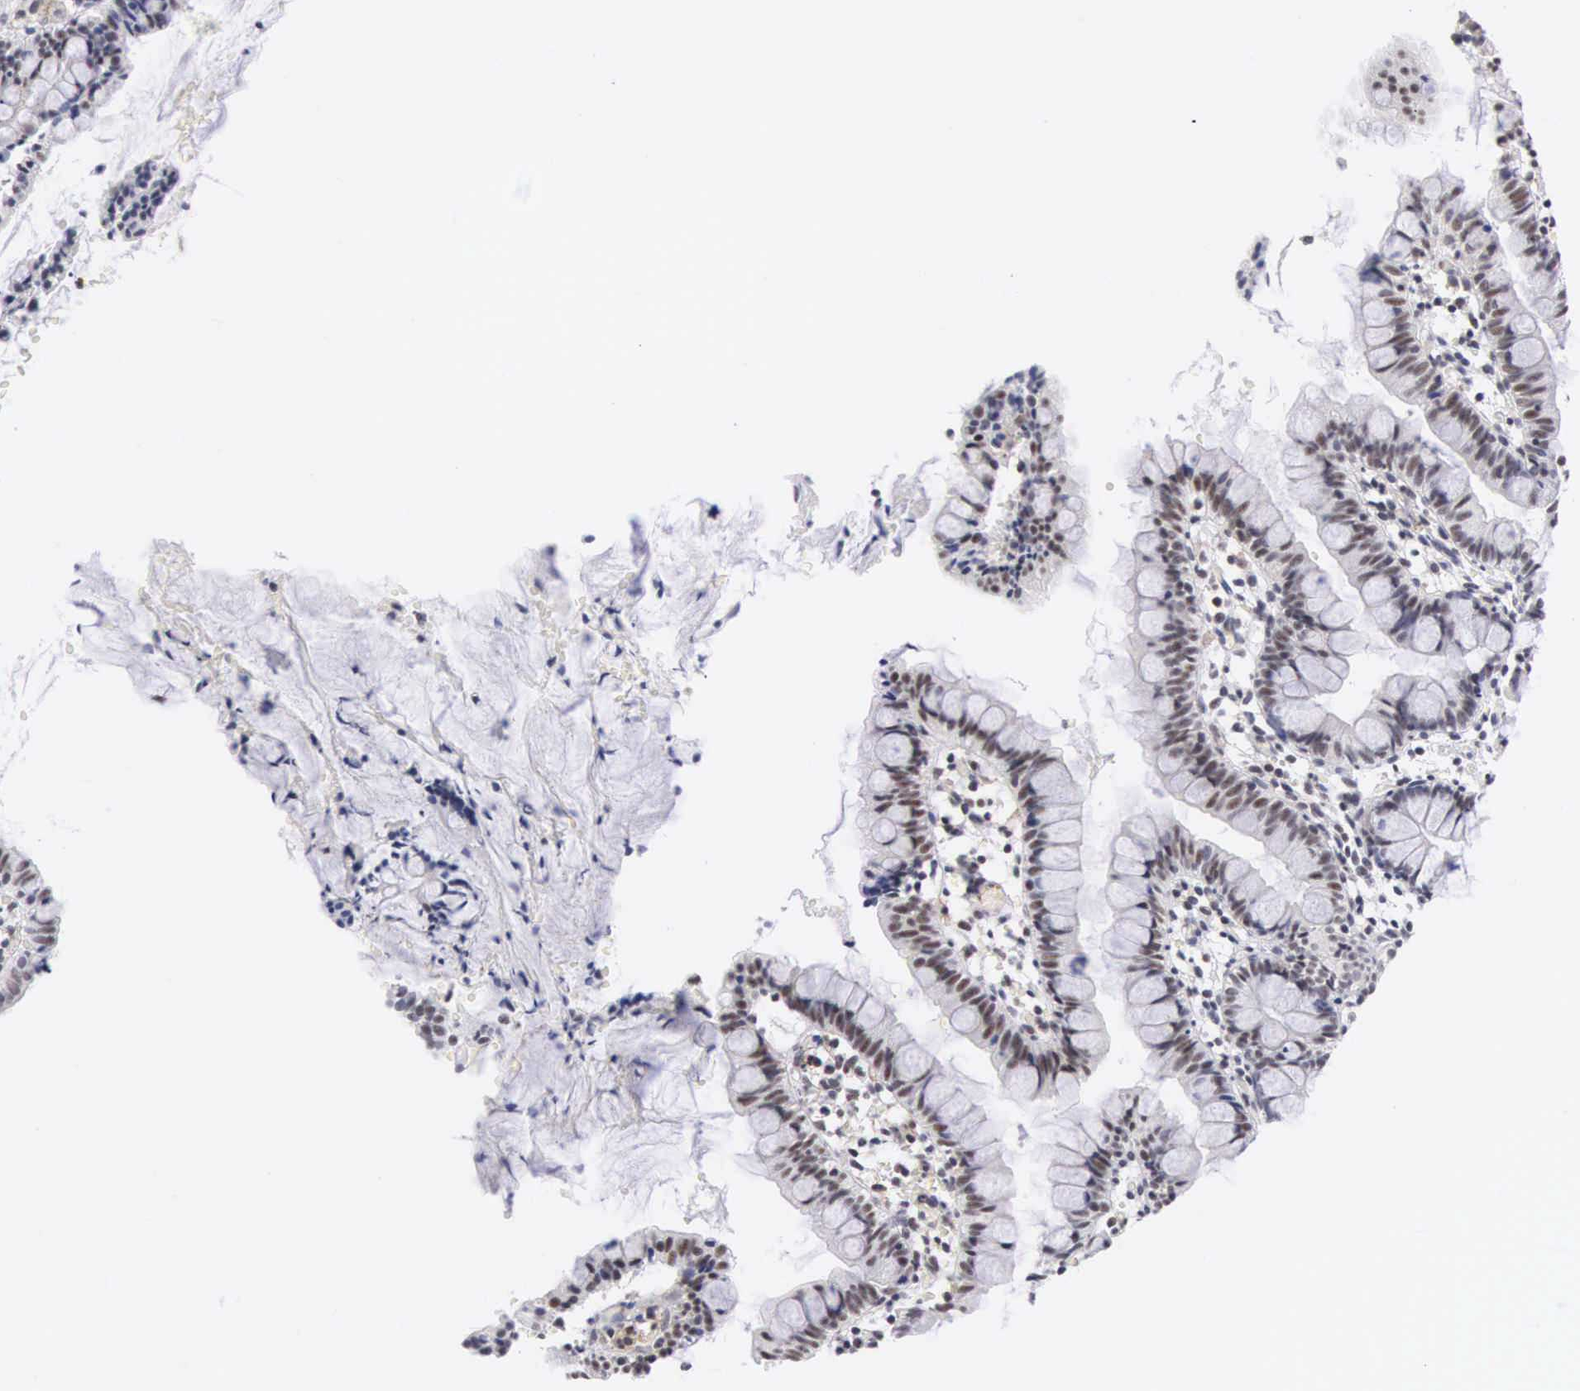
{"staining": {"intensity": "weak", "quantity": "<25%", "location": "nuclear"}, "tissue": "small intestine", "cell_type": "Glandular cells", "image_type": "normal", "snomed": [{"axis": "morphology", "description": "Normal tissue, NOS"}, {"axis": "topography", "description": "Small intestine"}], "caption": "There is no significant positivity in glandular cells of small intestine. (Immunohistochemistry (ihc), brightfield microscopy, high magnification).", "gene": "FAM47A", "patient": {"sex": "male", "age": 1}}